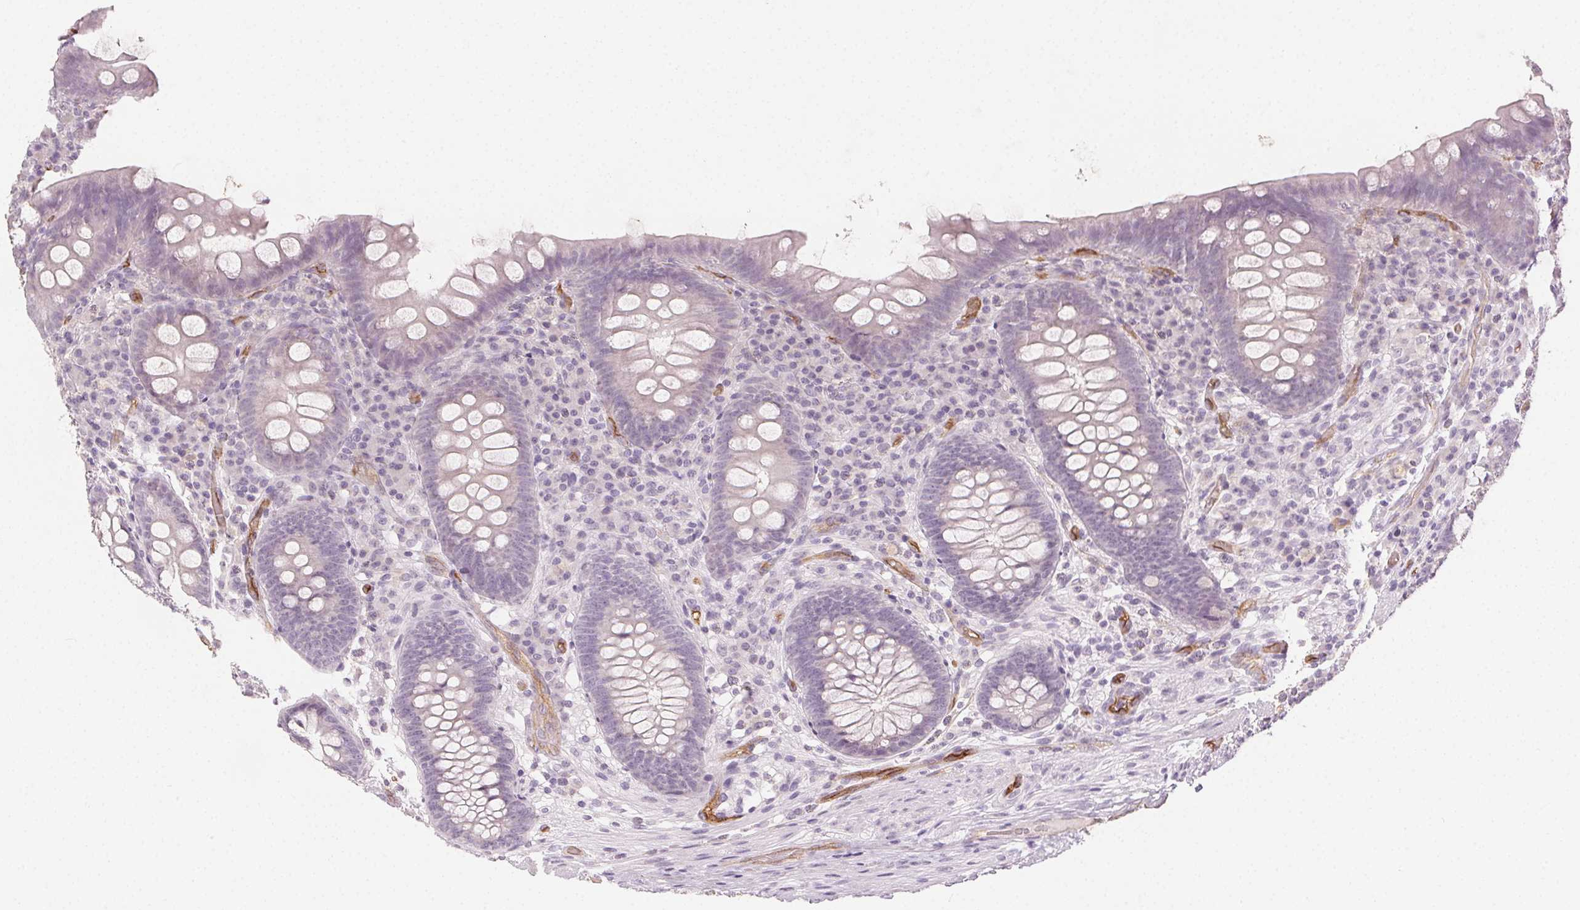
{"staining": {"intensity": "negative", "quantity": "none", "location": "none"}, "tissue": "appendix", "cell_type": "Glandular cells", "image_type": "normal", "snomed": [{"axis": "morphology", "description": "Normal tissue, NOS"}, {"axis": "topography", "description": "Appendix"}], "caption": "Benign appendix was stained to show a protein in brown. There is no significant expression in glandular cells. (DAB immunohistochemistry (IHC) visualized using brightfield microscopy, high magnification).", "gene": "PODXL", "patient": {"sex": "male", "age": 71}}